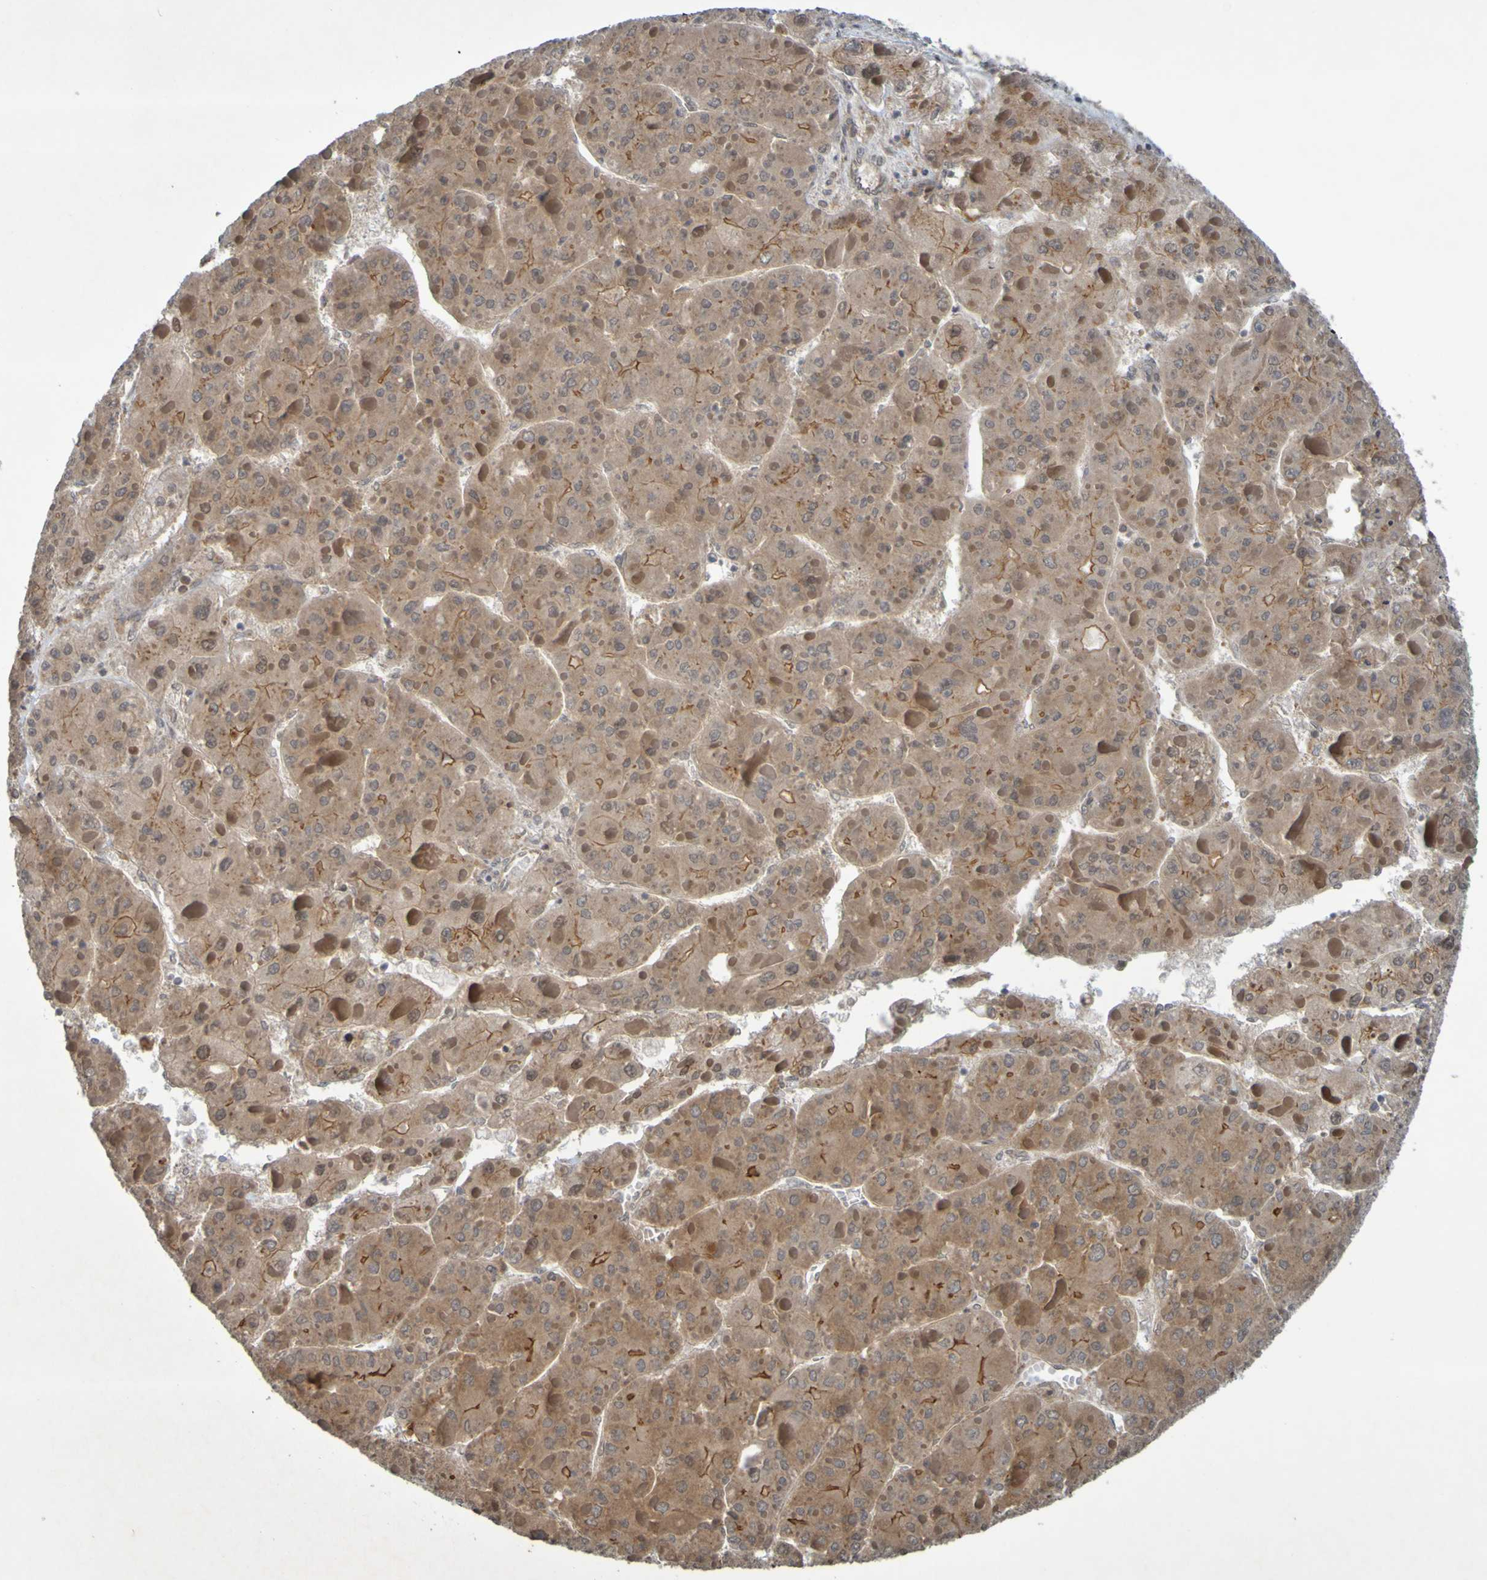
{"staining": {"intensity": "moderate", "quantity": ">75%", "location": "cytoplasmic/membranous"}, "tissue": "liver cancer", "cell_type": "Tumor cells", "image_type": "cancer", "snomed": [{"axis": "morphology", "description": "Carcinoma, Hepatocellular, NOS"}, {"axis": "topography", "description": "Liver"}], "caption": "Liver hepatocellular carcinoma stained with a protein marker reveals moderate staining in tumor cells.", "gene": "ARHGEF11", "patient": {"sex": "female", "age": 73}}